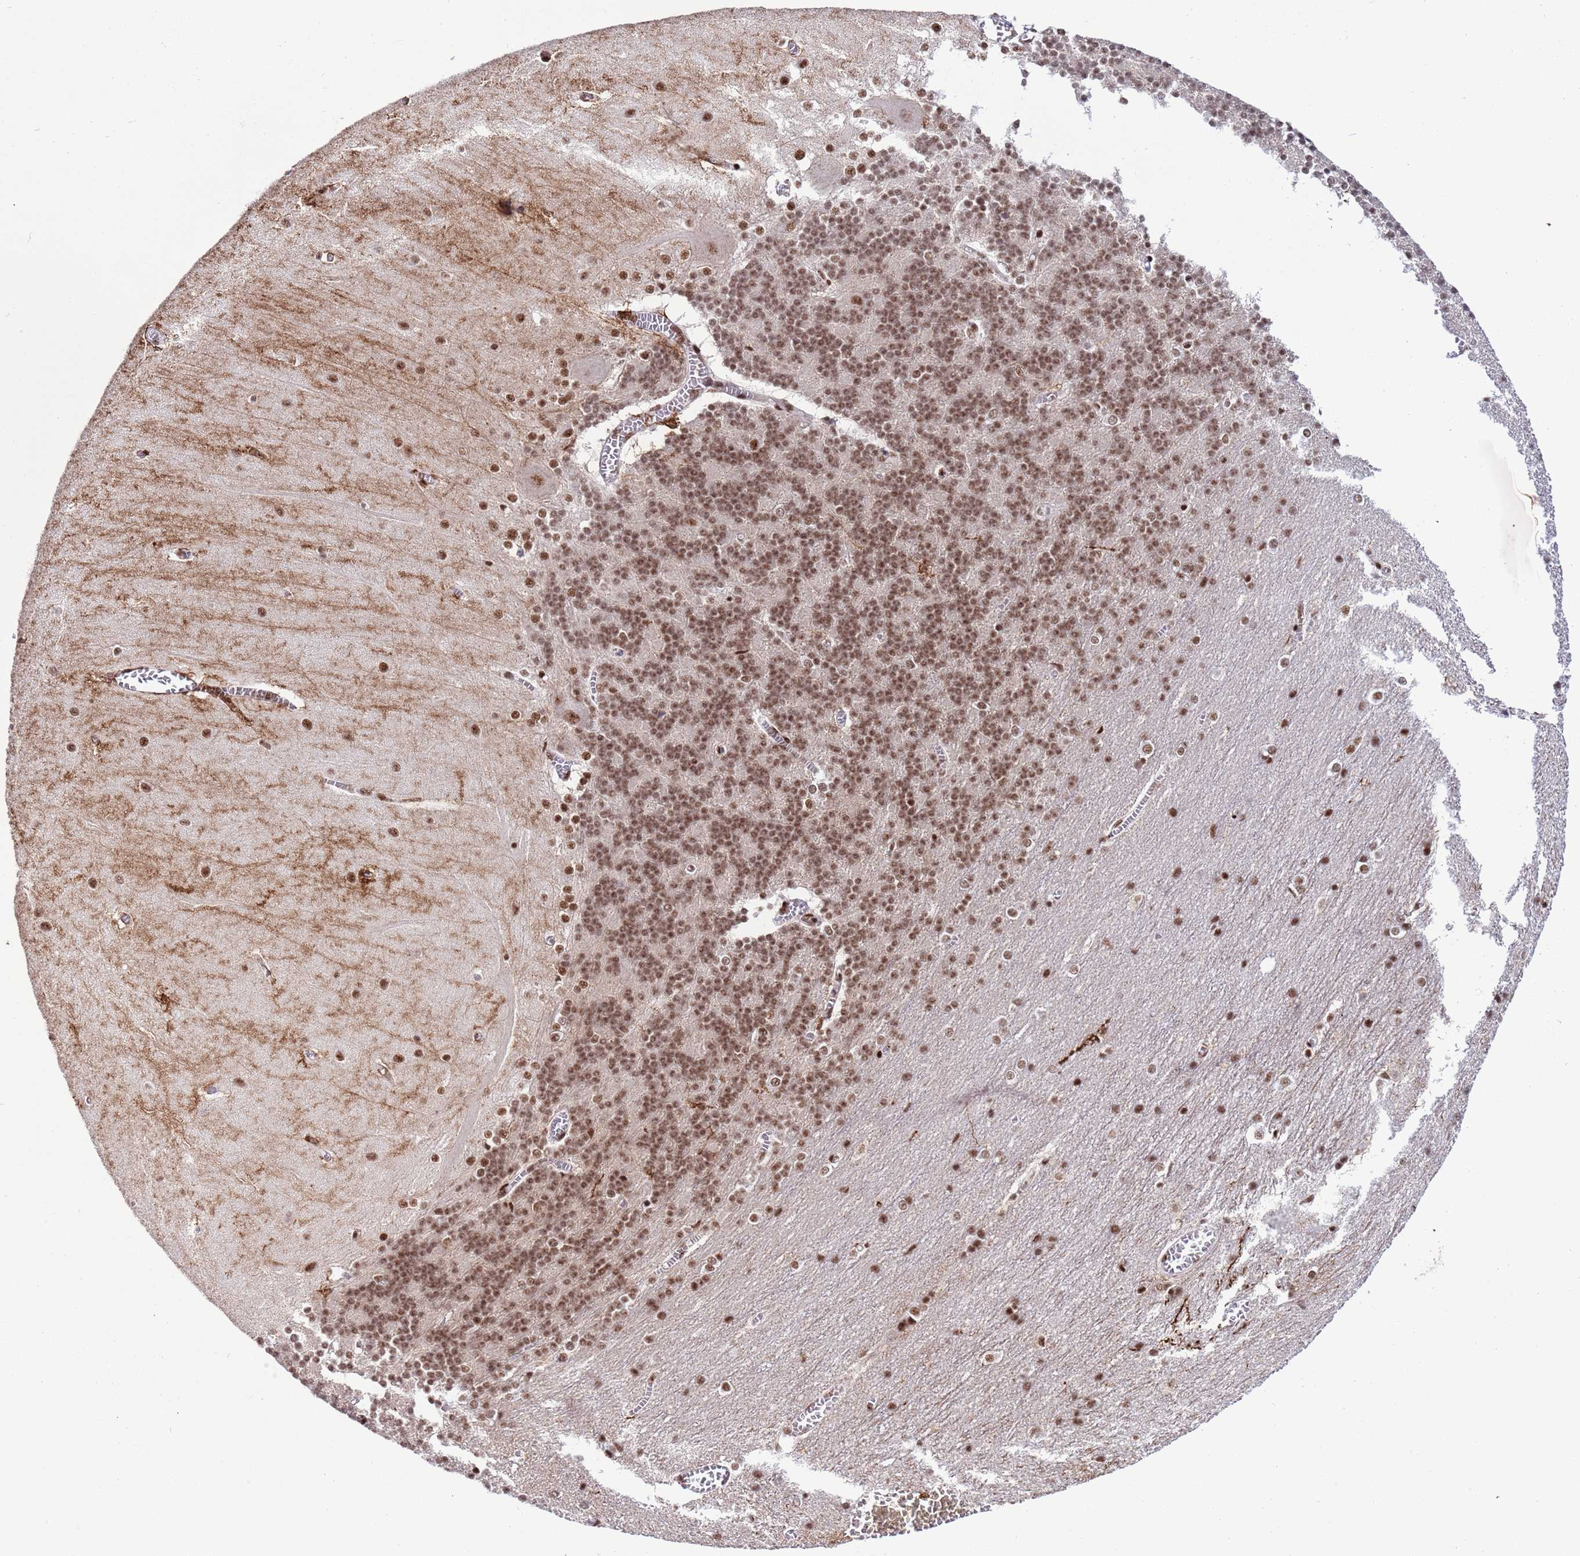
{"staining": {"intensity": "moderate", "quantity": ">75%", "location": "nuclear"}, "tissue": "cerebellum", "cell_type": "Cells in granular layer", "image_type": "normal", "snomed": [{"axis": "morphology", "description": "Normal tissue, NOS"}, {"axis": "topography", "description": "Cerebellum"}], "caption": "Immunohistochemical staining of normal cerebellum displays moderate nuclear protein staining in about >75% of cells in granular layer.", "gene": "THOC2", "patient": {"sex": "male", "age": 37}}